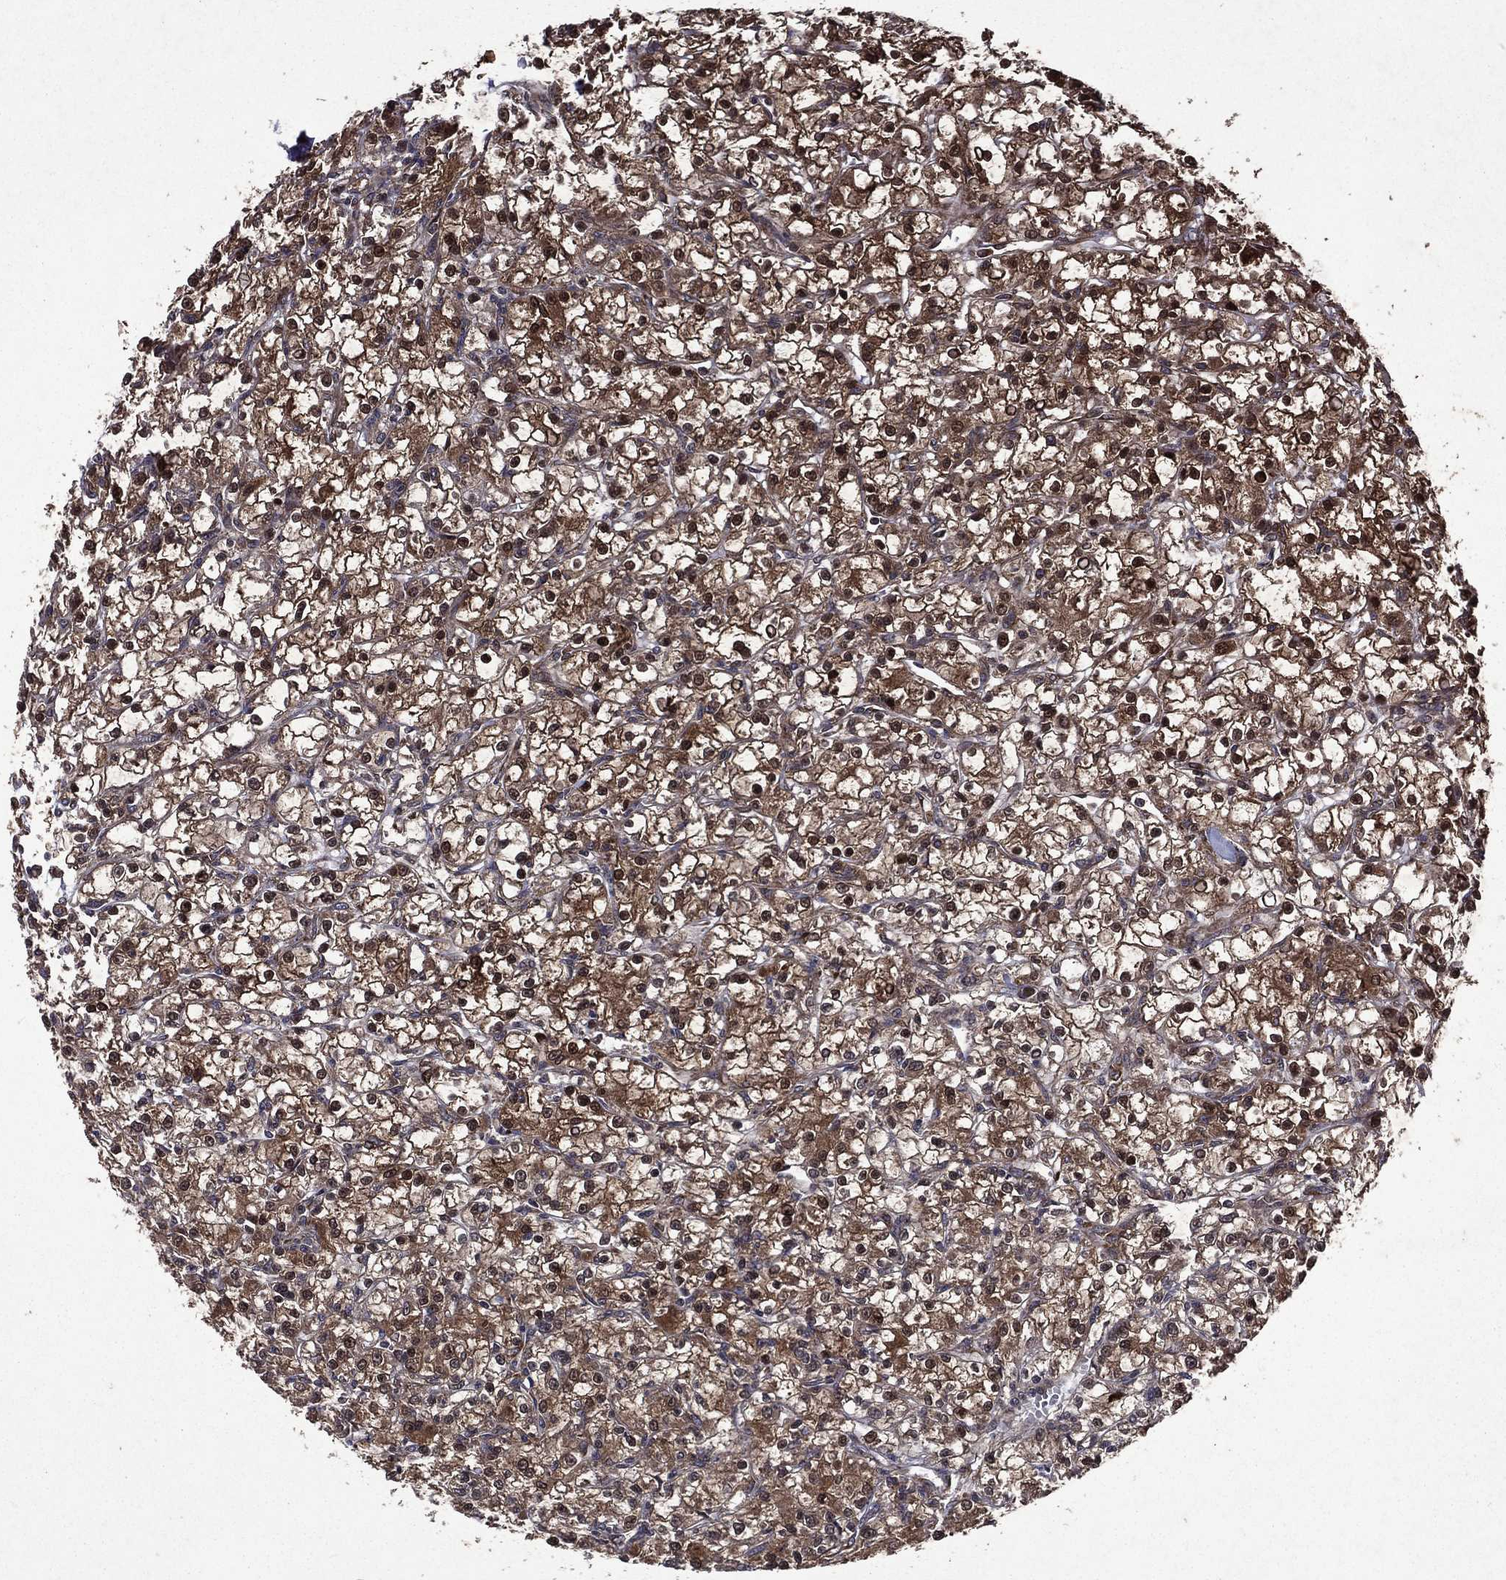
{"staining": {"intensity": "moderate", "quantity": ">75%", "location": "cytoplasmic/membranous,nuclear"}, "tissue": "renal cancer", "cell_type": "Tumor cells", "image_type": "cancer", "snomed": [{"axis": "morphology", "description": "Adenocarcinoma, NOS"}, {"axis": "topography", "description": "Kidney"}], "caption": "Tumor cells demonstrate moderate cytoplasmic/membranous and nuclear expression in about >75% of cells in adenocarcinoma (renal). The staining was performed using DAB to visualize the protein expression in brown, while the nuclei were stained in blue with hematoxylin (Magnification: 20x).", "gene": "EIF2B4", "patient": {"sex": "female", "age": 59}}